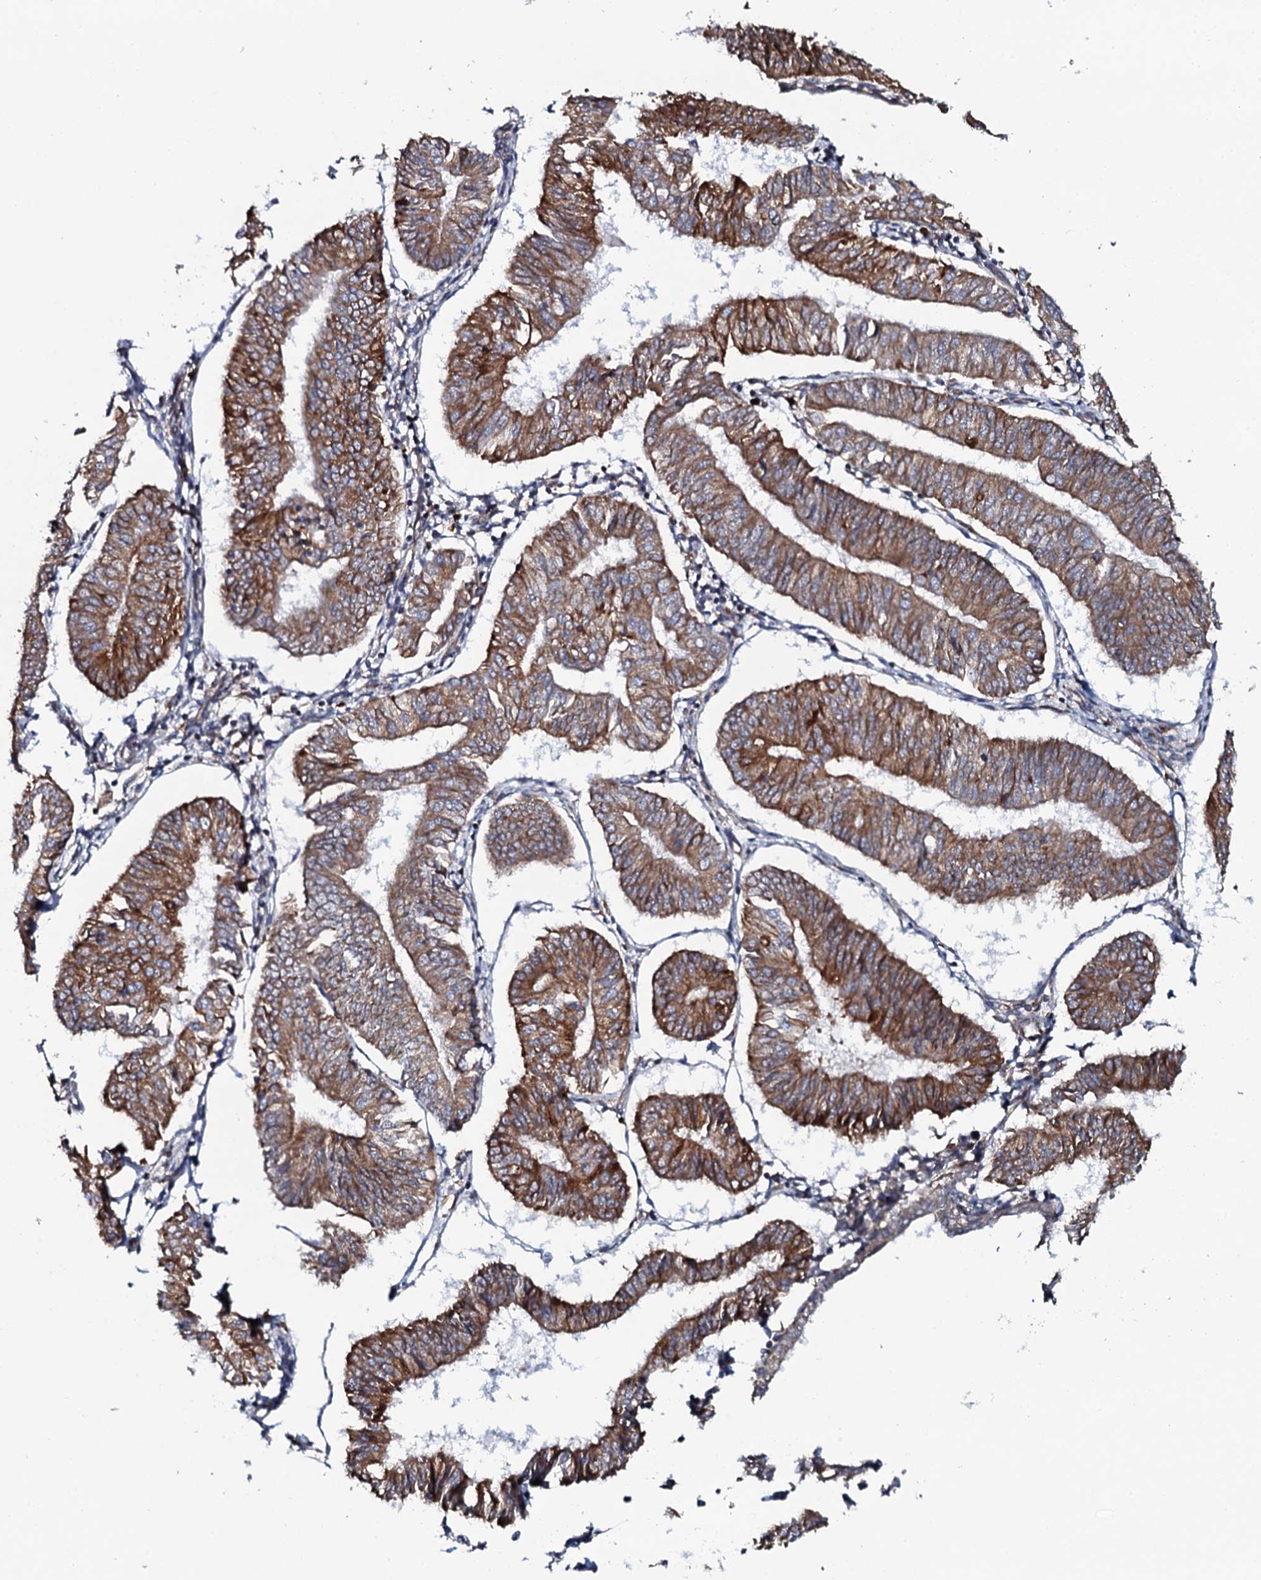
{"staining": {"intensity": "moderate", "quantity": ">75%", "location": "cytoplasmic/membranous"}, "tissue": "endometrial cancer", "cell_type": "Tumor cells", "image_type": "cancer", "snomed": [{"axis": "morphology", "description": "Adenocarcinoma, NOS"}, {"axis": "topography", "description": "Endometrium"}], "caption": "Brown immunohistochemical staining in endometrial cancer (adenocarcinoma) displays moderate cytoplasmic/membranous positivity in about >75% of tumor cells.", "gene": "TMEM151A", "patient": {"sex": "female", "age": 58}}